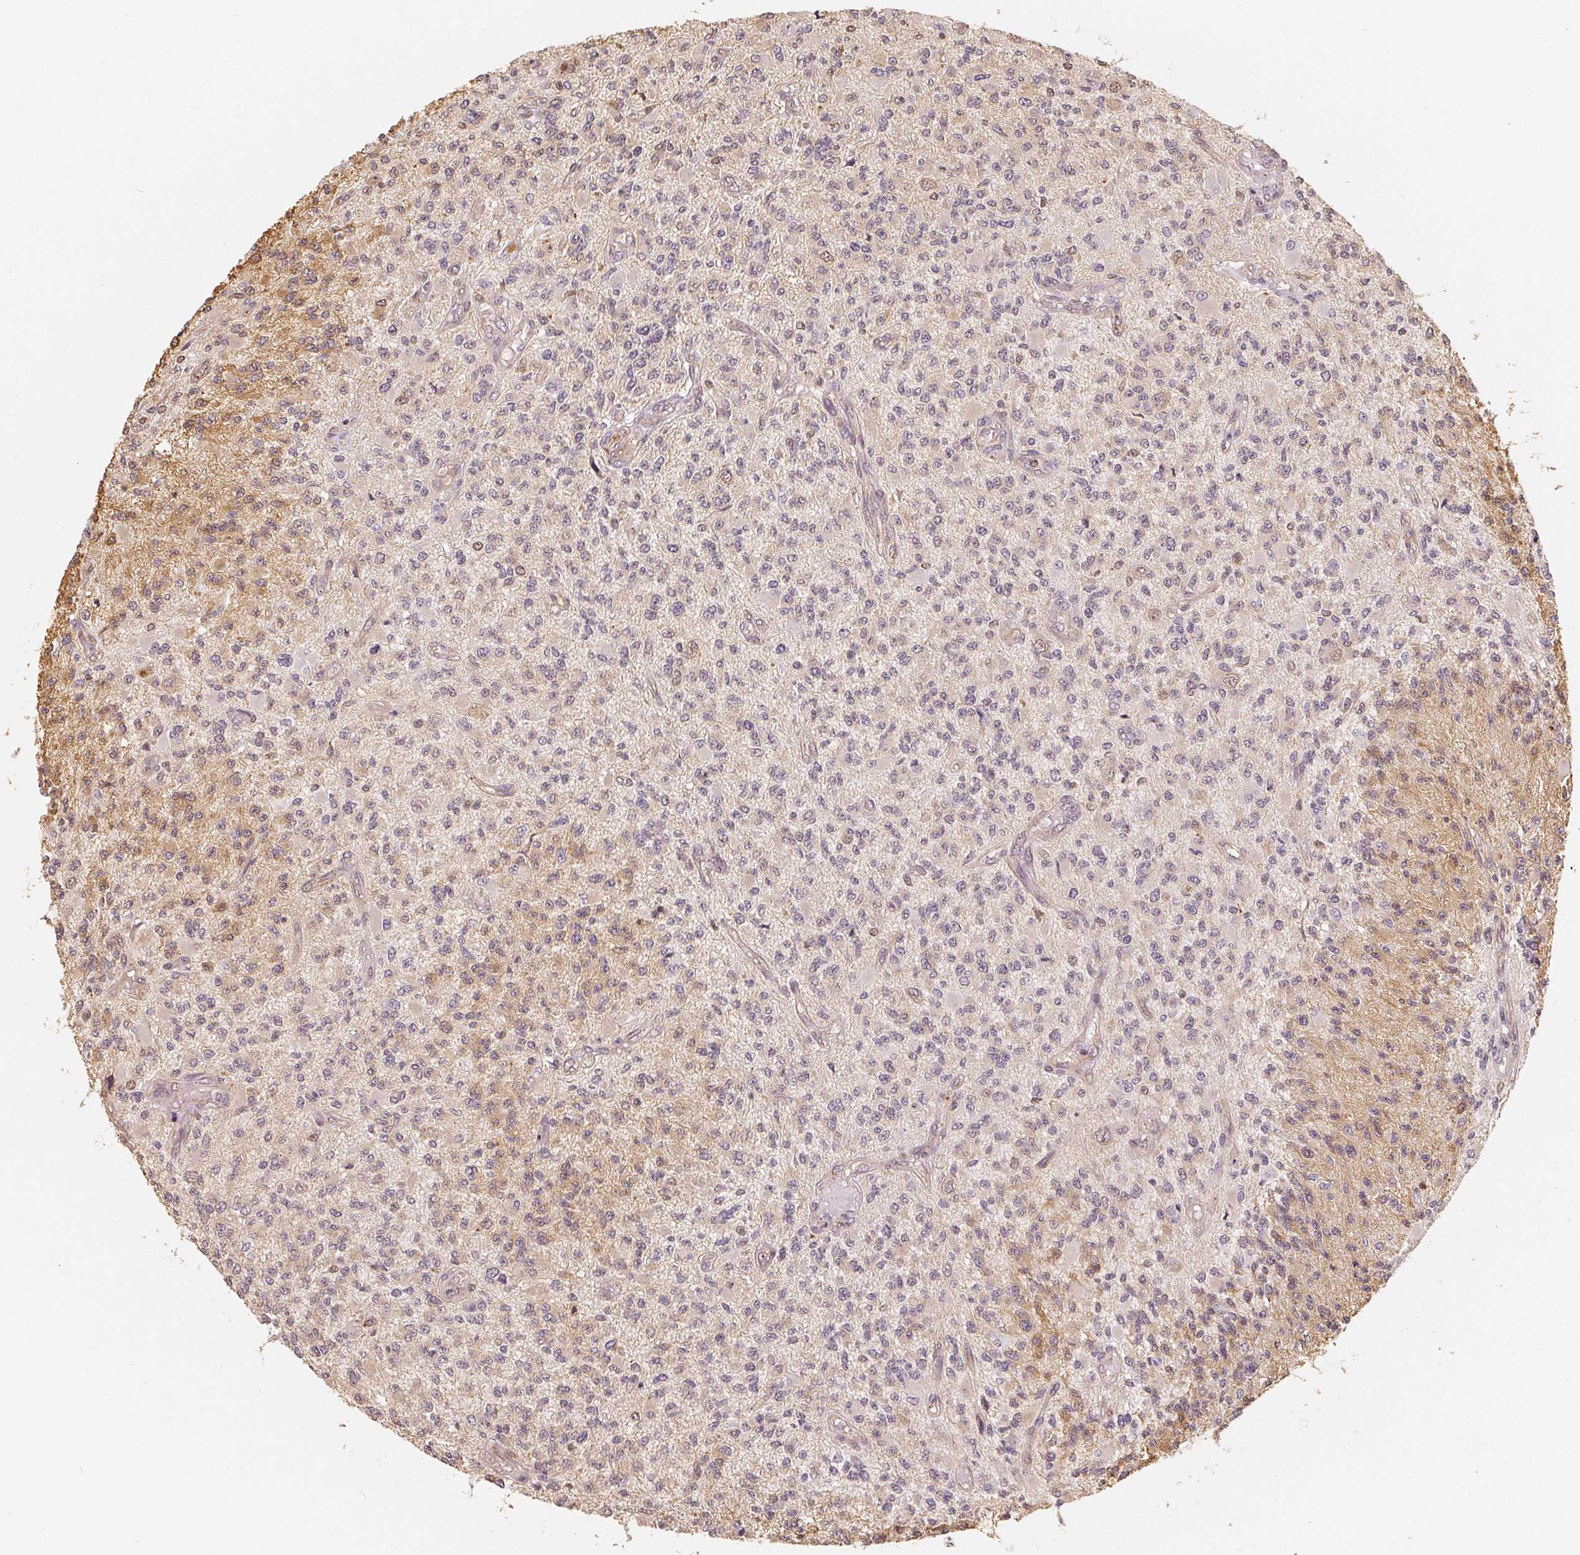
{"staining": {"intensity": "weak", "quantity": "<25%", "location": "nuclear"}, "tissue": "glioma", "cell_type": "Tumor cells", "image_type": "cancer", "snomed": [{"axis": "morphology", "description": "Glioma, malignant, High grade"}, {"axis": "topography", "description": "Brain"}], "caption": "High-grade glioma (malignant) stained for a protein using immunohistochemistry (IHC) shows no expression tumor cells.", "gene": "GUSB", "patient": {"sex": "female", "age": 63}}